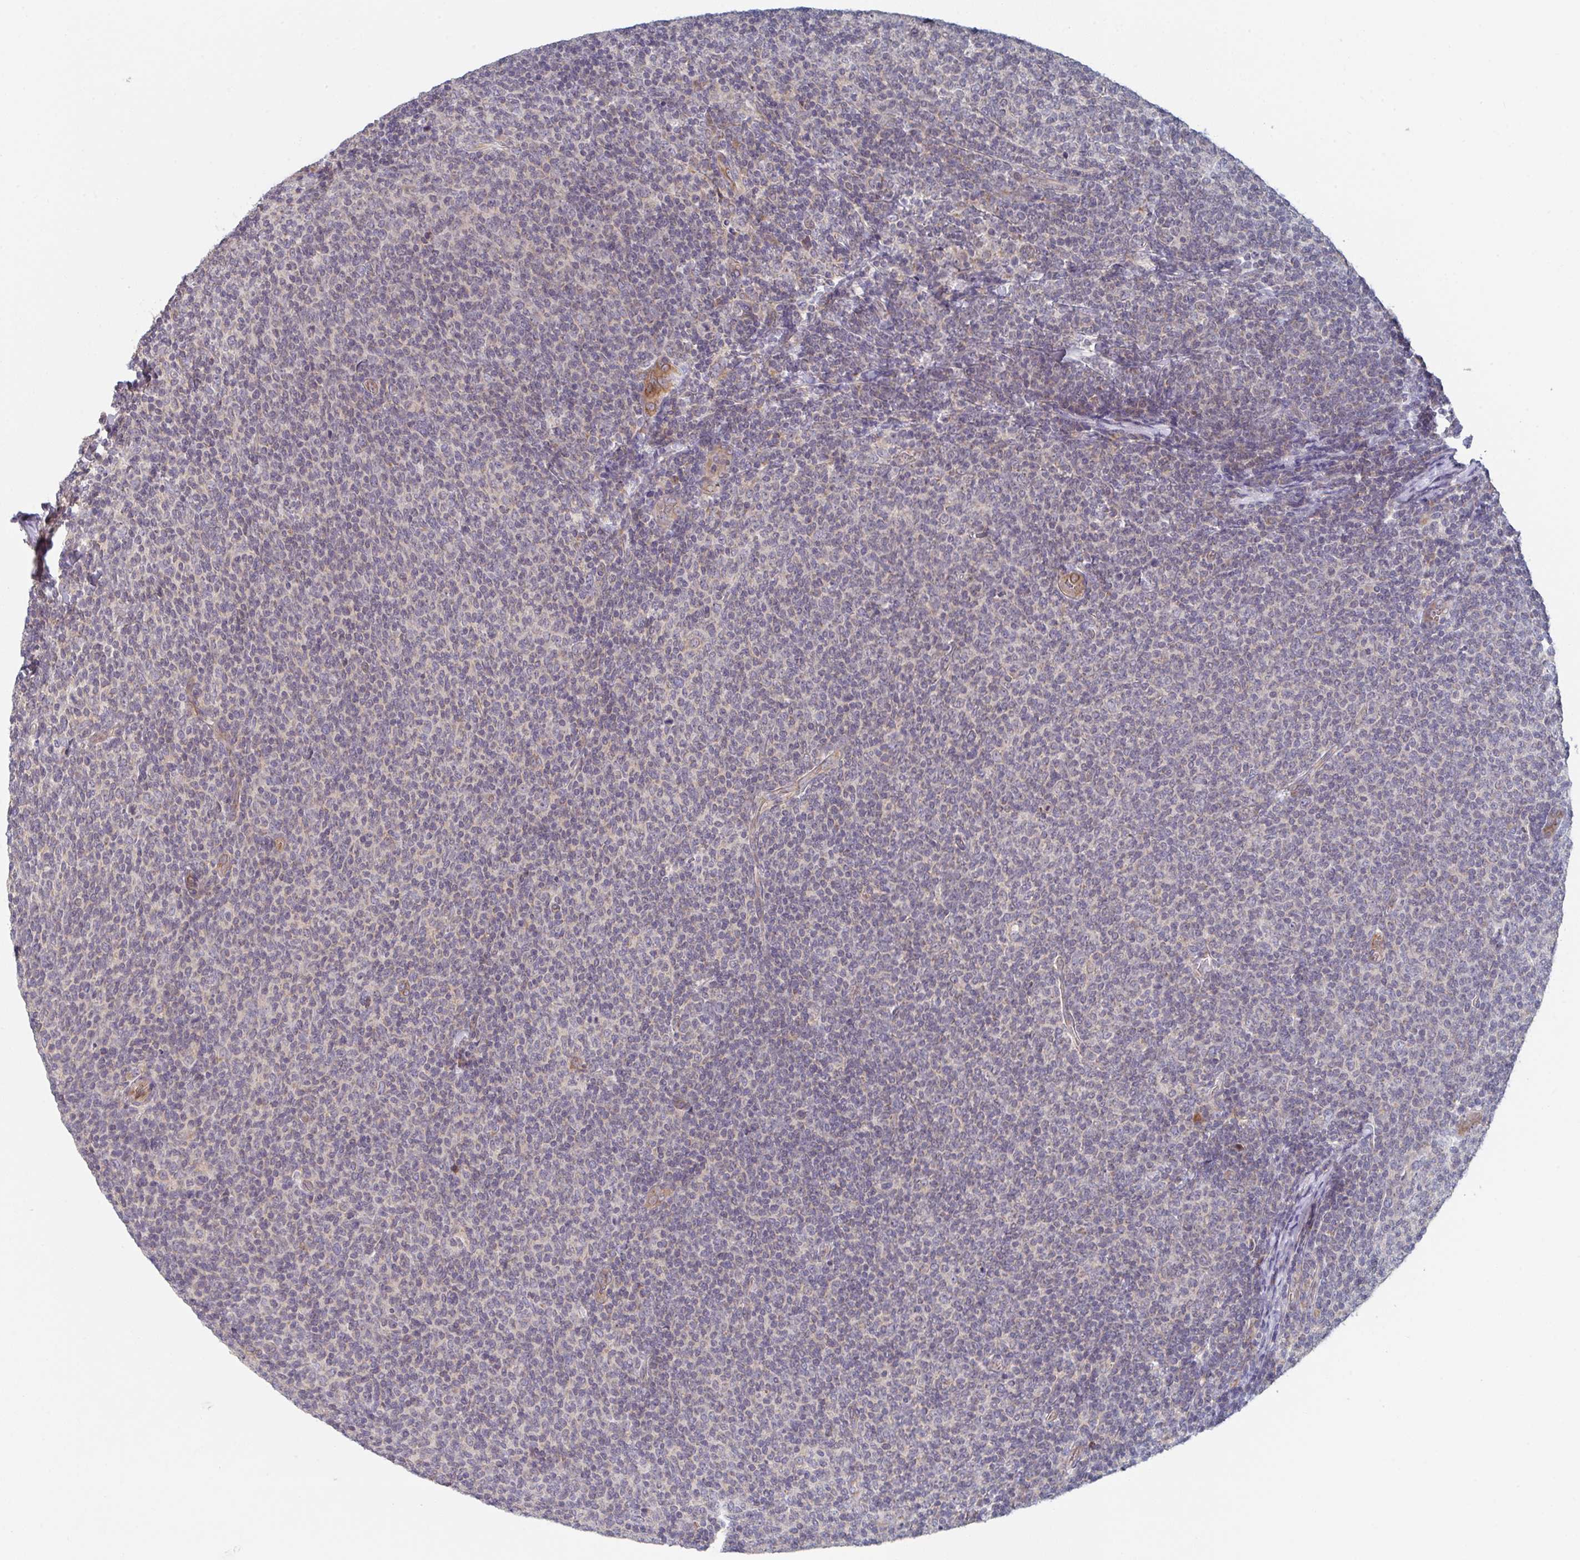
{"staining": {"intensity": "negative", "quantity": "none", "location": "none"}, "tissue": "lymphoma", "cell_type": "Tumor cells", "image_type": "cancer", "snomed": [{"axis": "morphology", "description": "Malignant lymphoma, non-Hodgkin's type, Low grade"}, {"axis": "topography", "description": "Lymph node"}], "caption": "IHC of human lymphoma shows no positivity in tumor cells.", "gene": "ELOVL1", "patient": {"sex": "male", "age": 52}}